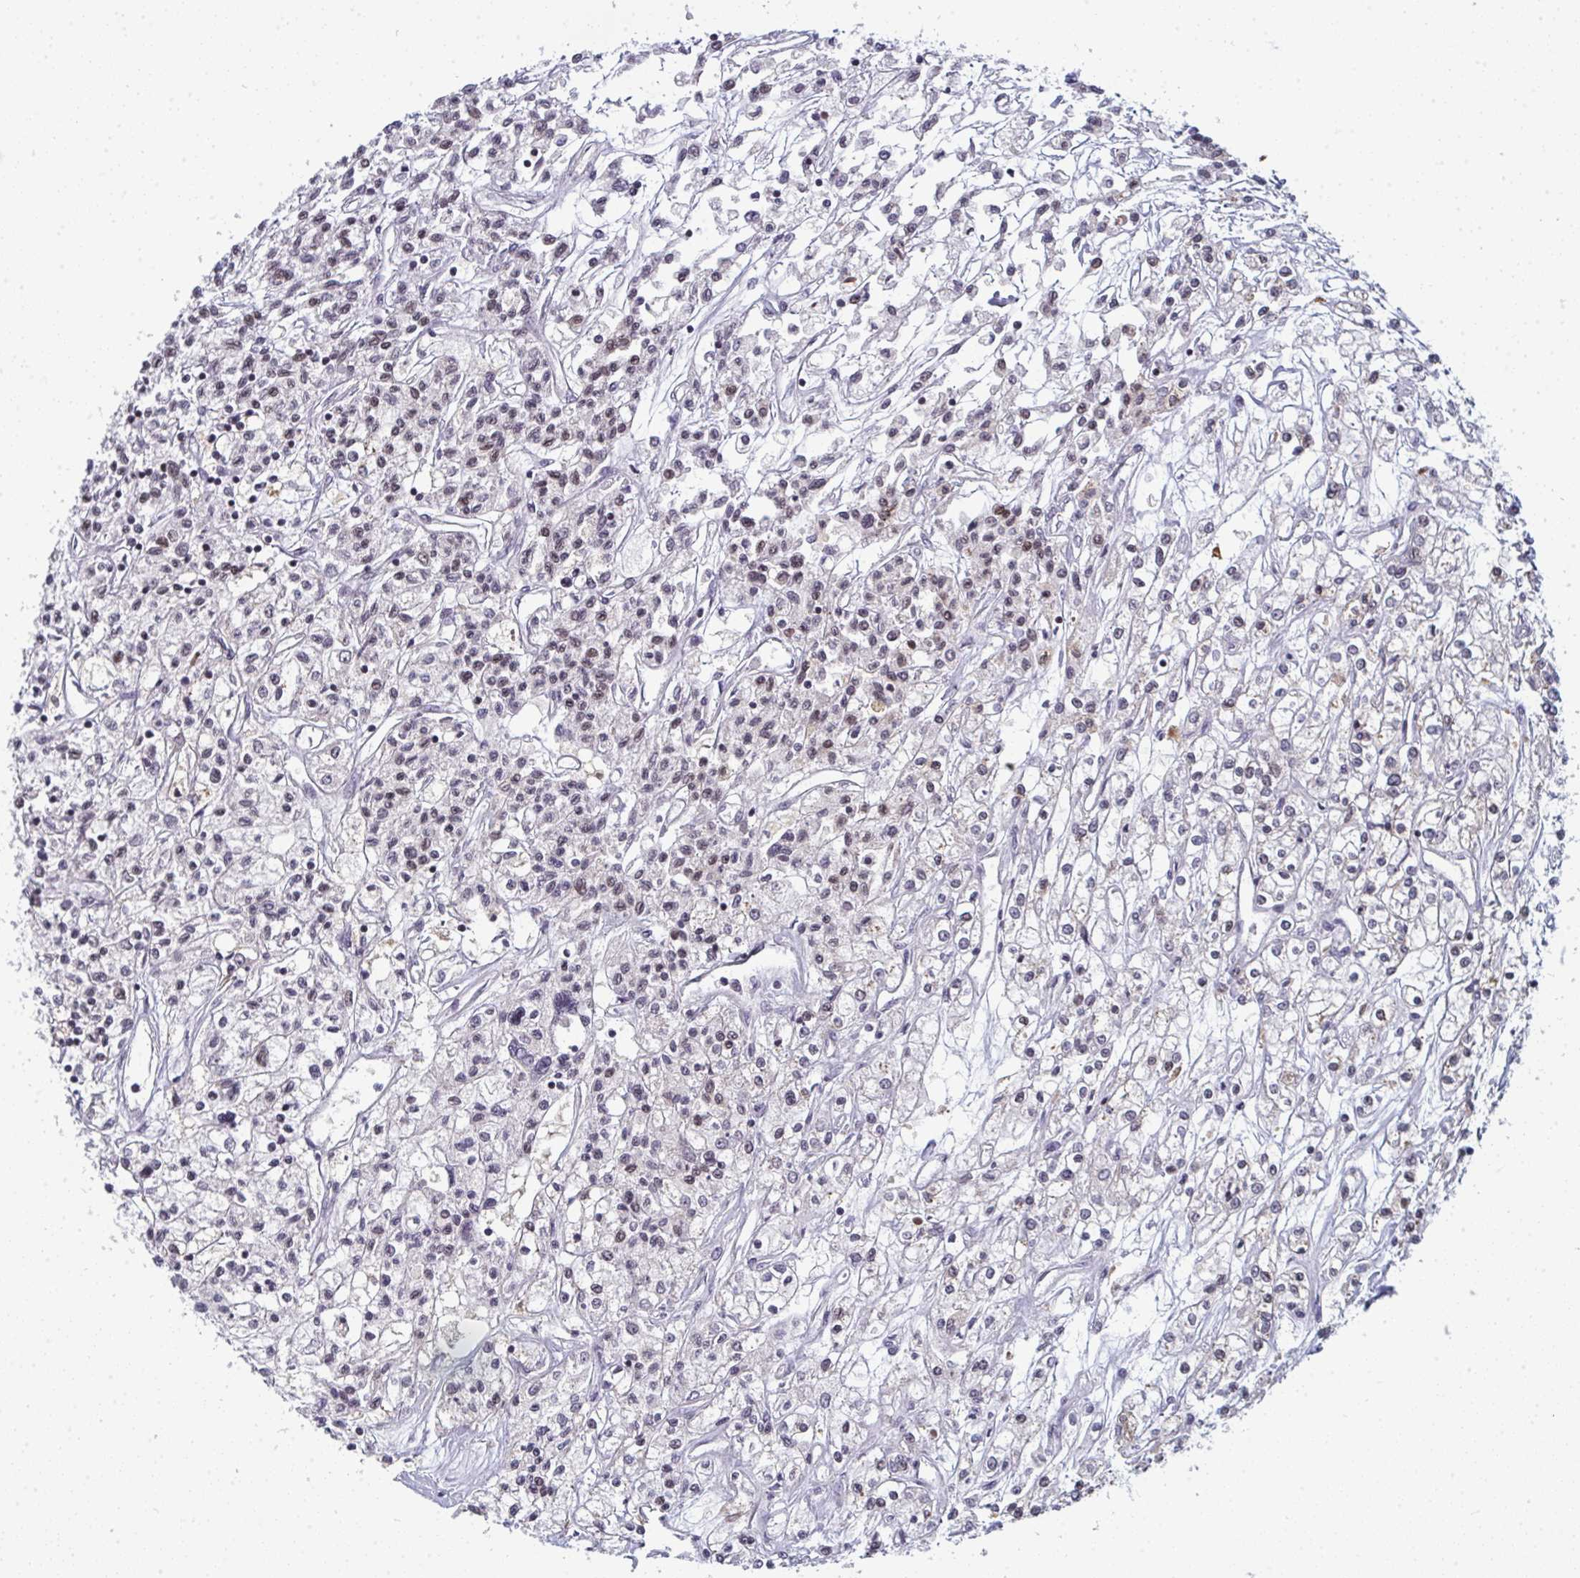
{"staining": {"intensity": "negative", "quantity": "none", "location": "none"}, "tissue": "renal cancer", "cell_type": "Tumor cells", "image_type": "cancer", "snomed": [{"axis": "morphology", "description": "Adenocarcinoma, NOS"}, {"axis": "topography", "description": "Kidney"}], "caption": "Image shows no significant protein expression in tumor cells of renal cancer (adenocarcinoma).", "gene": "ATF1", "patient": {"sex": "female", "age": 59}}